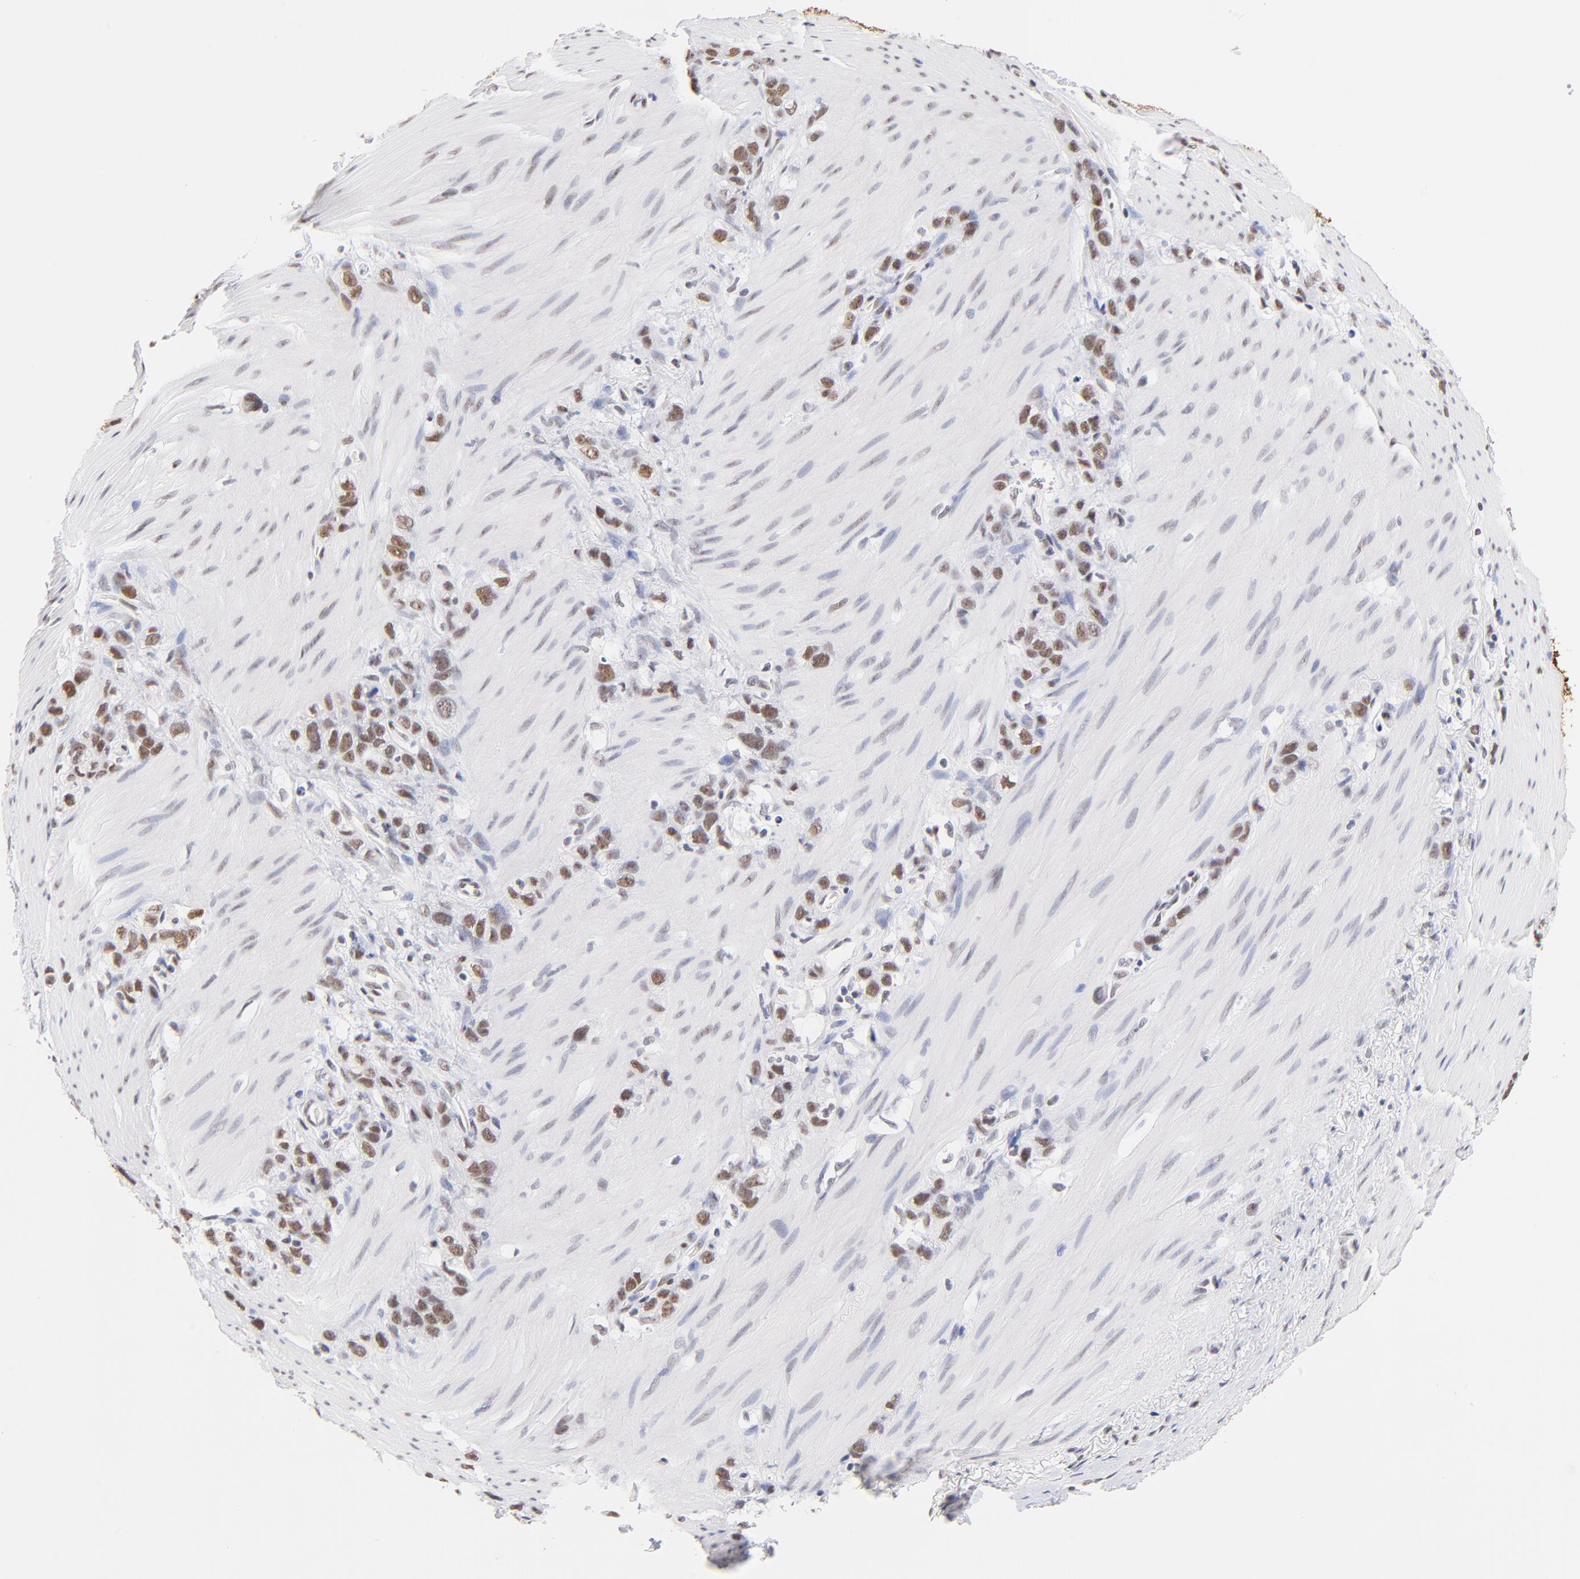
{"staining": {"intensity": "moderate", "quantity": ">75%", "location": "nuclear"}, "tissue": "stomach cancer", "cell_type": "Tumor cells", "image_type": "cancer", "snomed": [{"axis": "morphology", "description": "Normal tissue, NOS"}, {"axis": "morphology", "description": "Adenocarcinoma, NOS"}, {"axis": "morphology", "description": "Adenocarcinoma, High grade"}, {"axis": "topography", "description": "Stomach, upper"}, {"axis": "topography", "description": "Stomach"}], "caption": "Stomach cancer stained with DAB immunohistochemistry demonstrates medium levels of moderate nuclear expression in about >75% of tumor cells.", "gene": "ZNF74", "patient": {"sex": "female", "age": 65}}